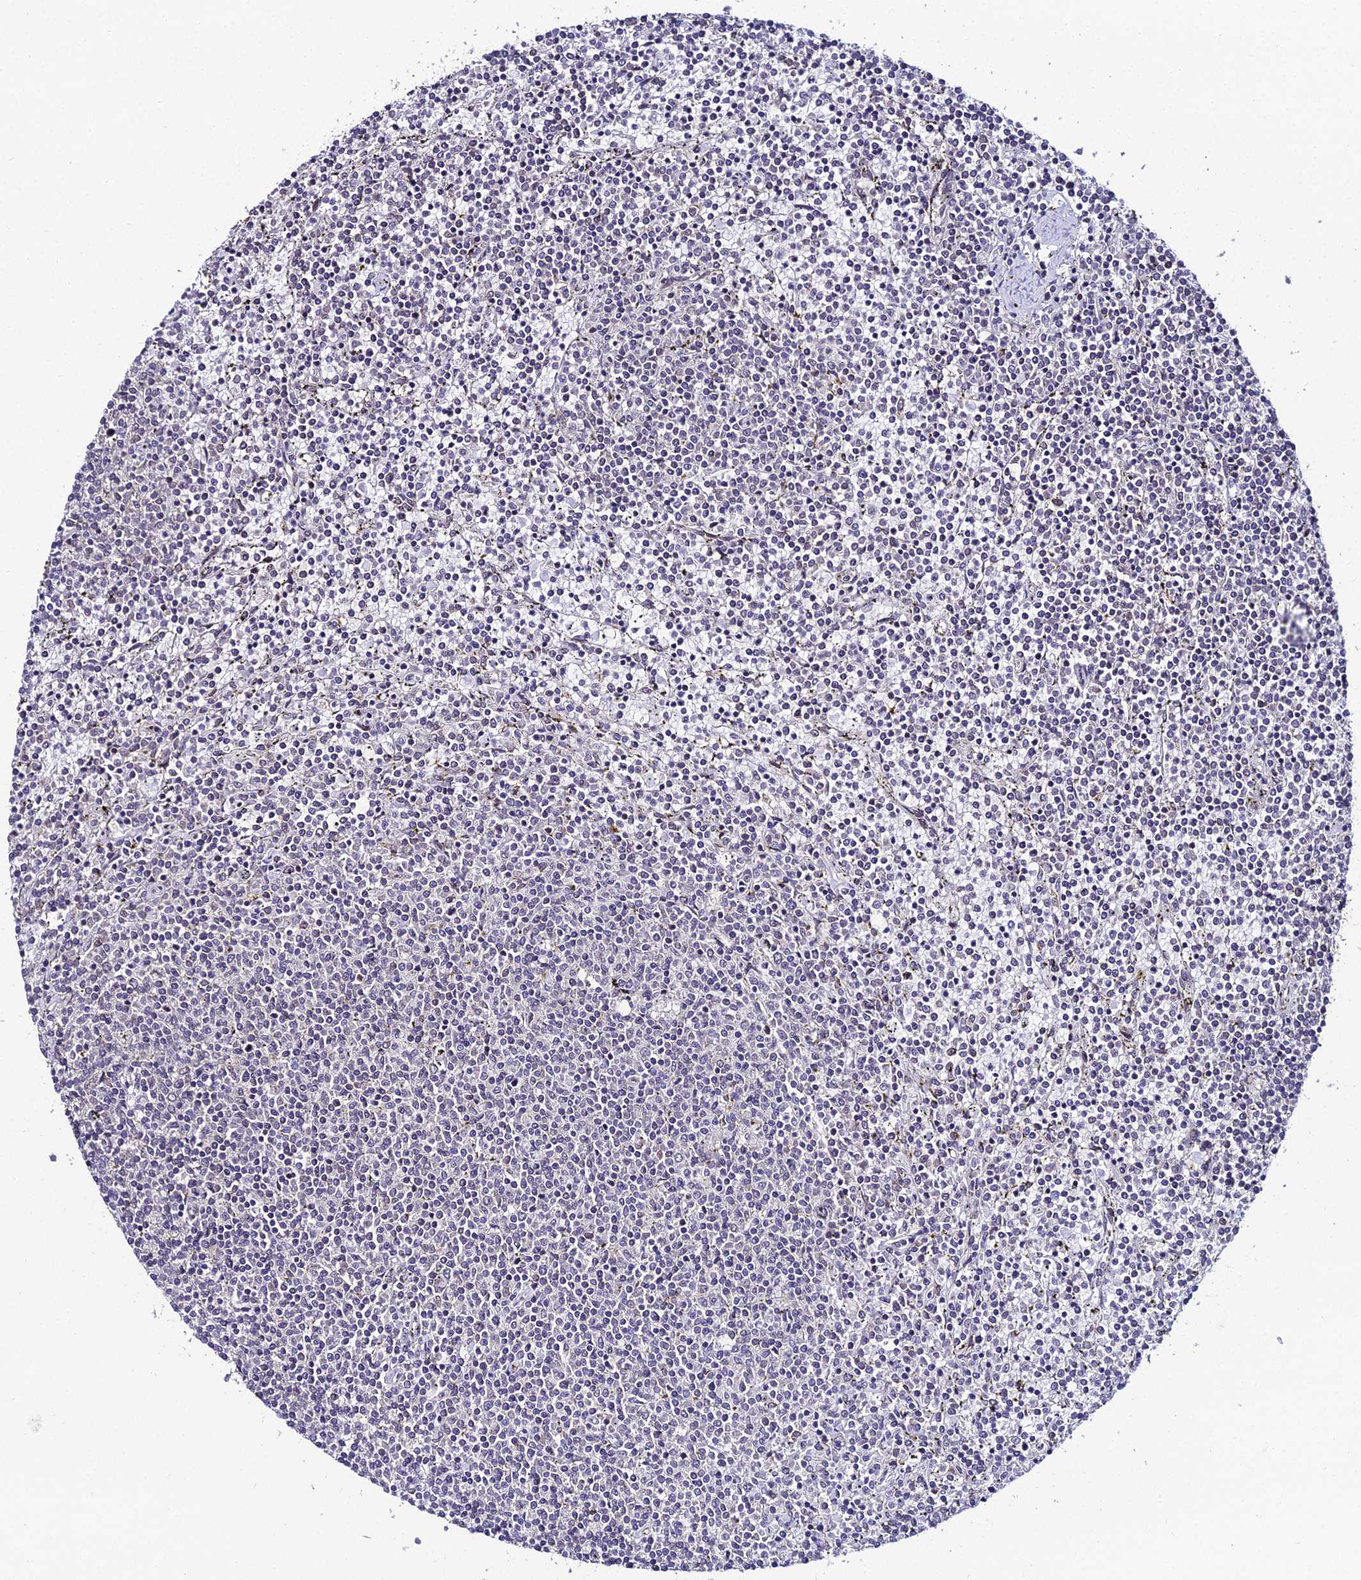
{"staining": {"intensity": "negative", "quantity": "none", "location": "none"}, "tissue": "lymphoma", "cell_type": "Tumor cells", "image_type": "cancer", "snomed": [{"axis": "morphology", "description": "Malignant lymphoma, non-Hodgkin's type, Low grade"}, {"axis": "topography", "description": "Spleen"}], "caption": "Immunohistochemistry image of low-grade malignant lymphoma, non-Hodgkin's type stained for a protein (brown), which demonstrates no expression in tumor cells. The staining was performed using DAB (3,3'-diaminobenzidine) to visualize the protein expression in brown, while the nuclei were stained in blue with hematoxylin (Magnification: 20x).", "gene": "DDX19A", "patient": {"sex": "female", "age": 50}}